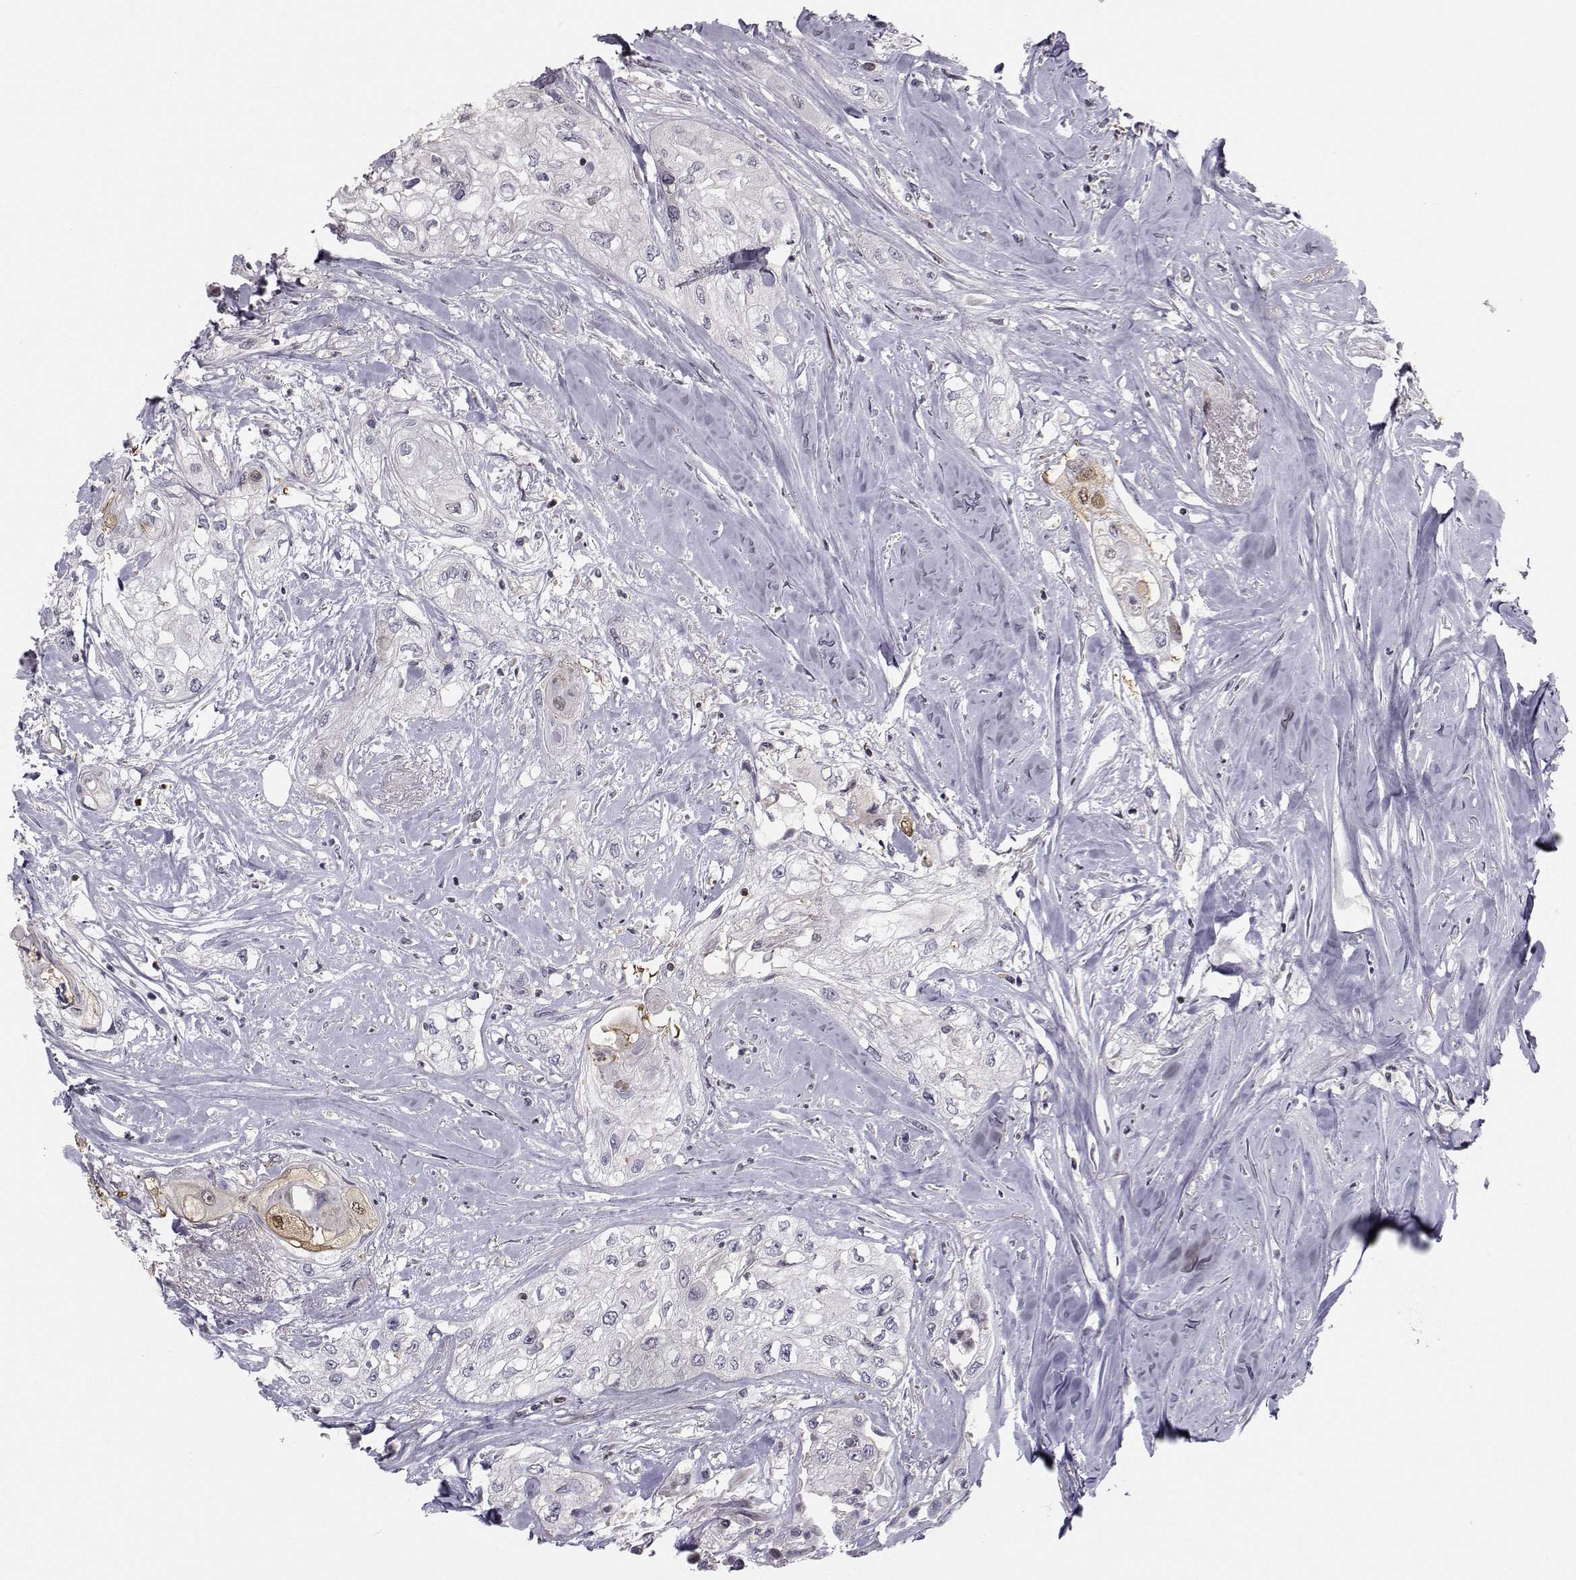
{"staining": {"intensity": "negative", "quantity": "none", "location": "none"}, "tissue": "head and neck cancer", "cell_type": "Tumor cells", "image_type": "cancer", "snomed": [{"axis": "morphology", "description": "Normal tissue, NOS"}, {"axis": "morphology", "description": "Squamous cell carcinoma, NOS"}, {"axis": "topography", "description": "Oral tissue"}, {"axis": "topography", "description": "Peripheral nerve tissue"}, {"axis": "topography", "description": "Head-Neck"}], "caption": "Immunohistochemistry (IHC) image of head and neck cancer (squamous cell carcinoma) stained for a protein (brown), which shows no expression in tumor cells.", "gene": "PCP4L1", "patient": {"sex": "female", "age": 59}}